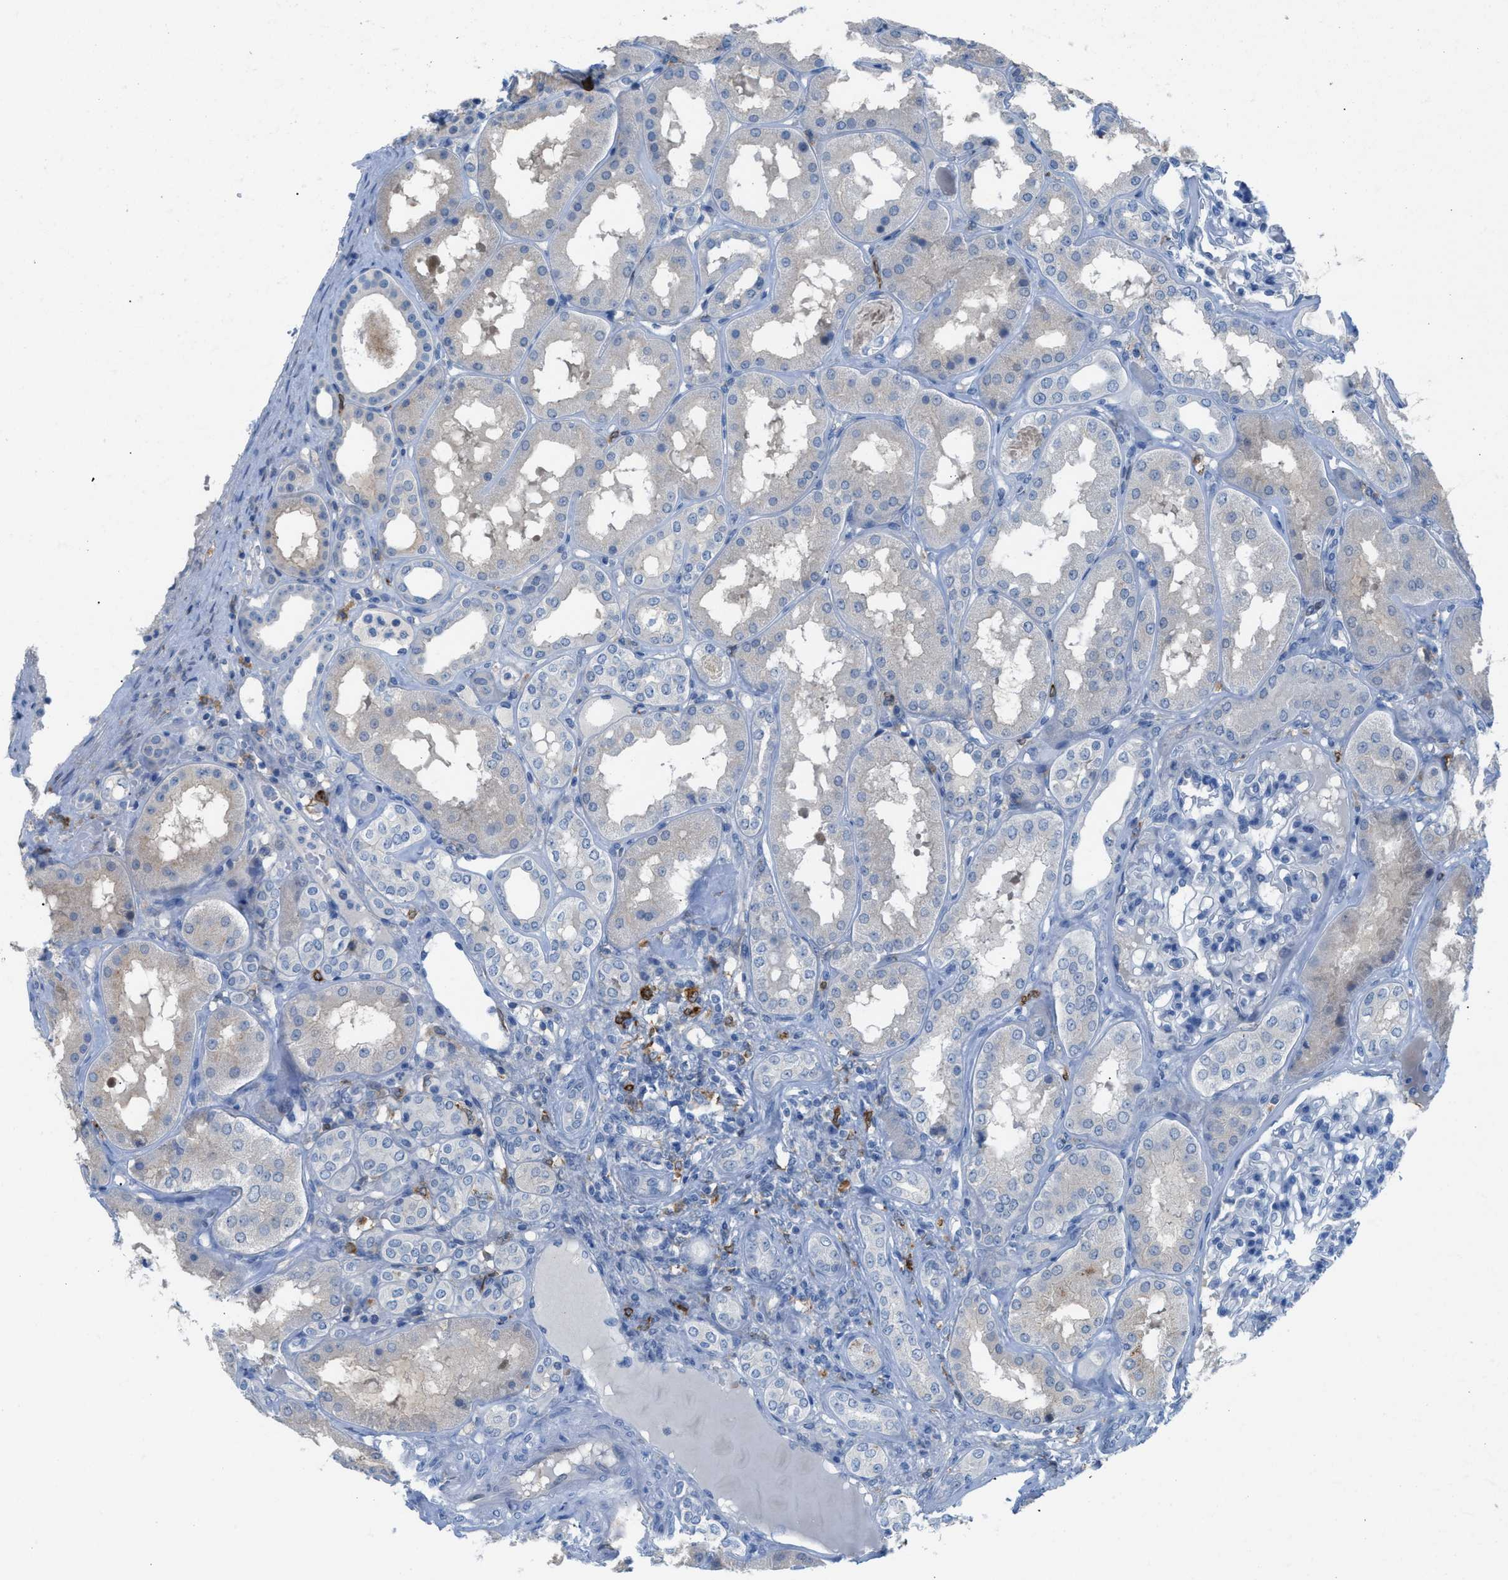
{"staining": {"intensity": "negative", "quantity": "none", "location": "none"}, "tissue": "kidney", "cell_type": "Cells in glomeruli", "image_type": "normal", "snomed": [{"axis": "morphology", "description": "Normal tissue, NOS"}, {"axis": "topography", "description": "Kidney"}], "caption": "Immunohistochemistry histopathology image of normal kidney: human kidney stained with DAB (3,3'-diaminobenzidine) exhibits no significant protein expression in cells in glomeruli.", "gene": "CLEC10A", "patient": {"sex": "female", "age": 56}}